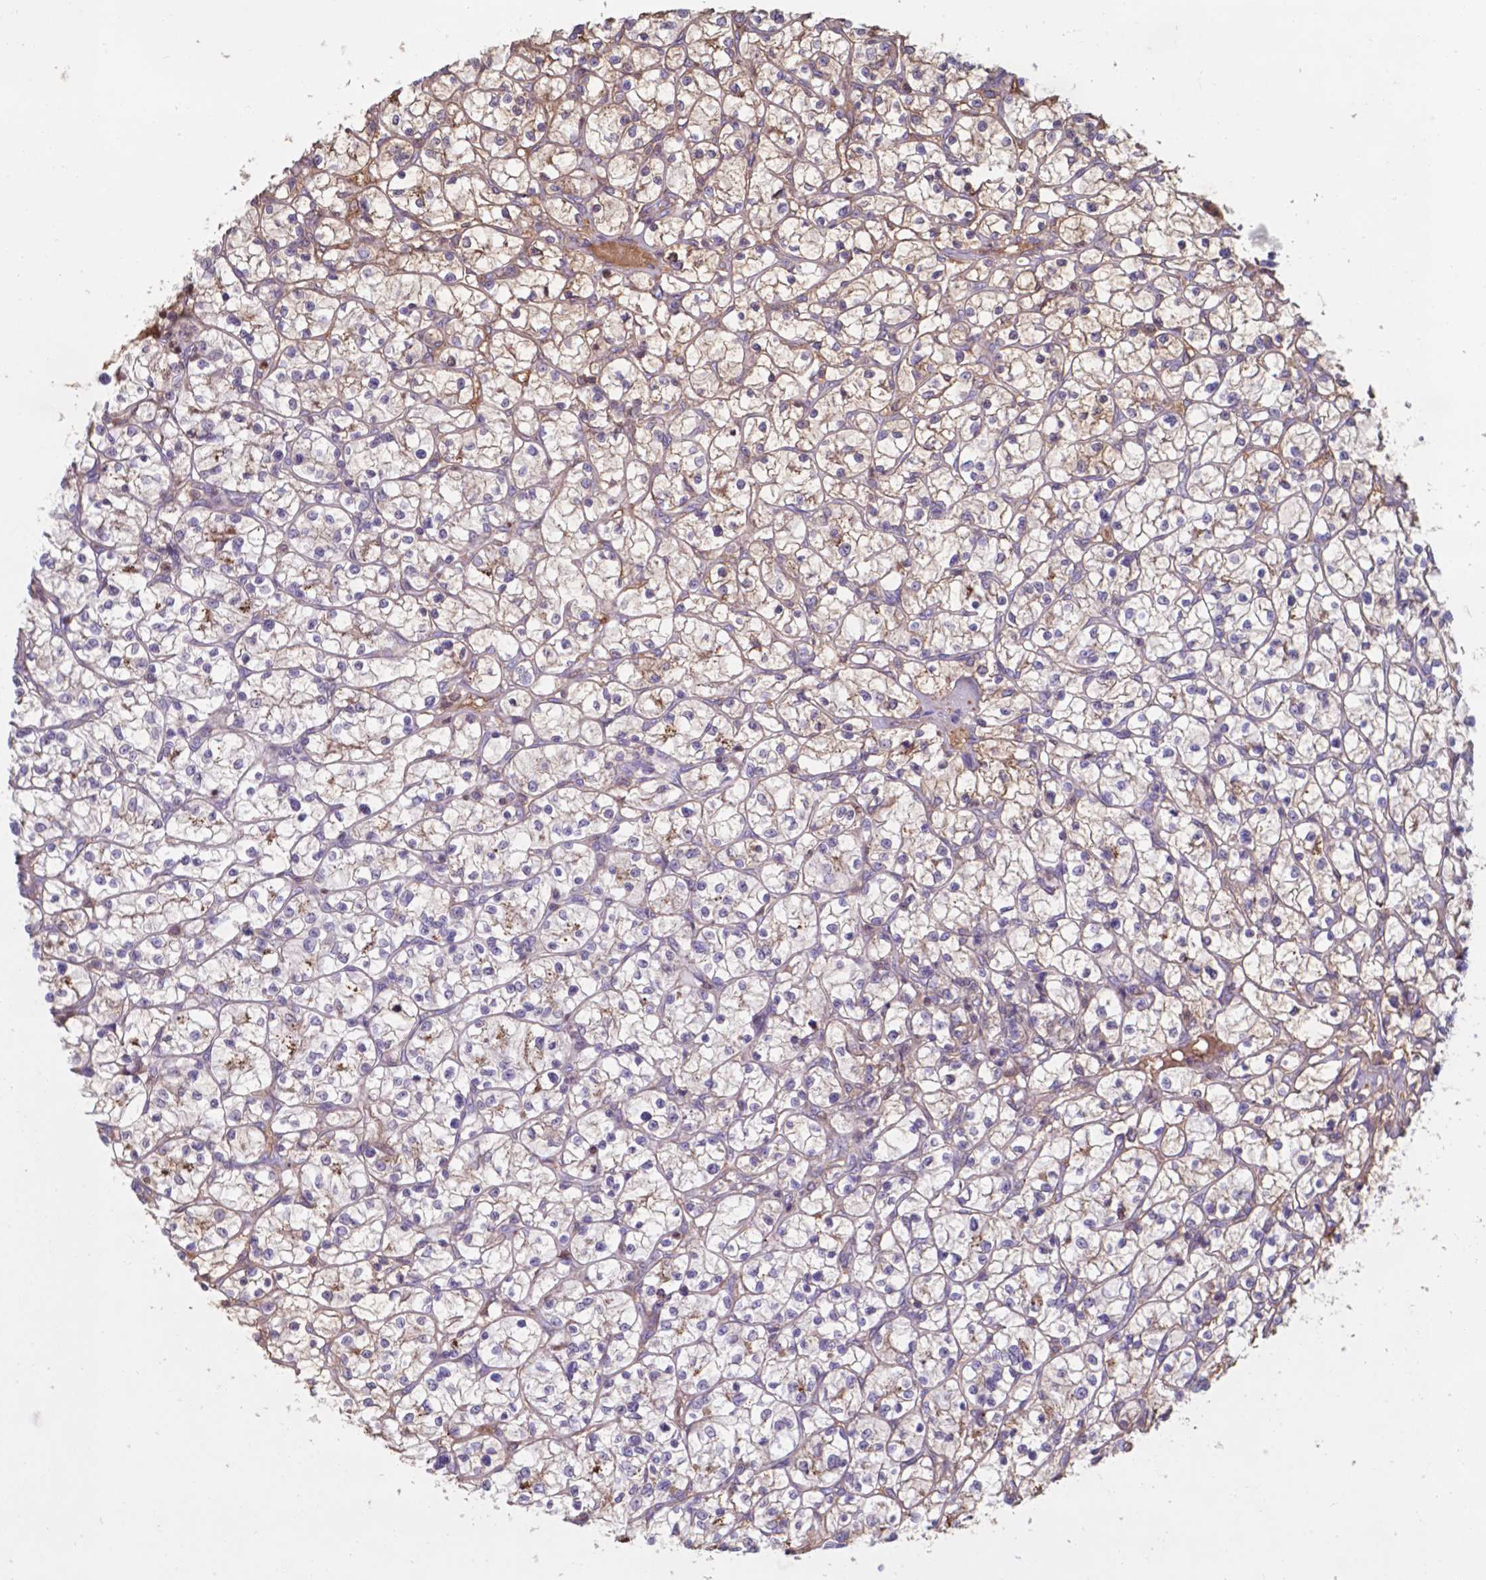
{"staining": {"intensity": "negative", "quantity": "none", "location": "none"}, "tissue": "renal cancer", "cell_type": "Tumor cells", "image_type": "cancer", "snomed": [{"axis": "morphology", "description": "Adenocarcinoma, NOS"}, {"axis": "topography", "description": "Kidney"}], "caption": "Immunohistochemistry of human renal cancer exhibits no staining in tumor cells. (IHC, brightfield microscopy, high magnification).", "gene": "SERPINA1", "patient": {"sex": "female", "age": 64}}